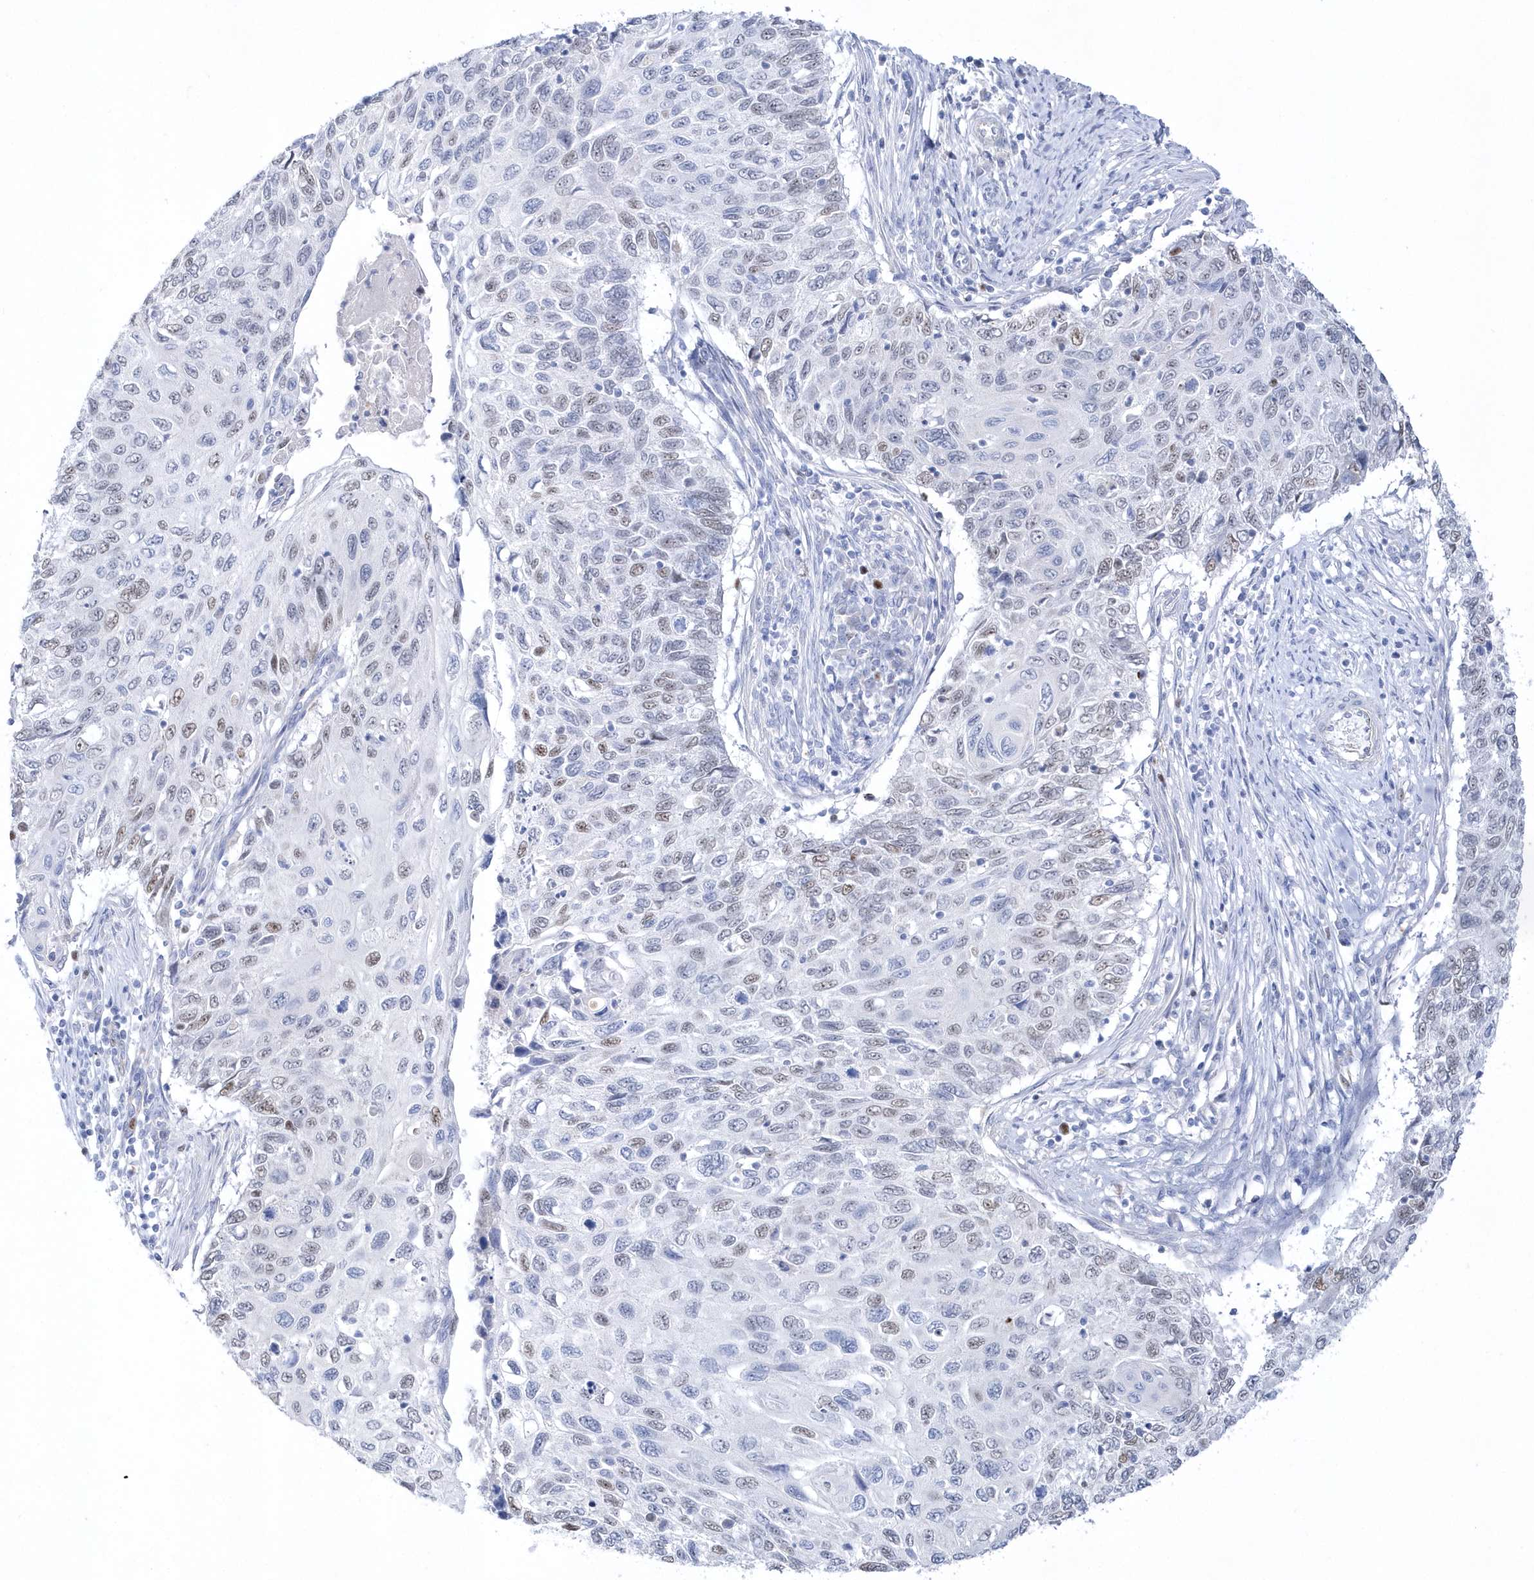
{"staining": {"intensity": "moderate", "quantity": "<25%", "location": "nuclear"}, "tissue": "cervical cancer", "cell_type": "Tumor cells", "image_type": "cancer", "snomed": [{"axis": "morphology", "description": "Squamous cell carcinoma, NOS"}, {"axis": "topography", "description": "Cervix"}], "caption": "A photomicrograph of cervical cancer stained for a protein shows moderate nuclear brown staining in tumor cells.", "gene": "TMCO6", "patient": {"sex": "female", "age": 70}}